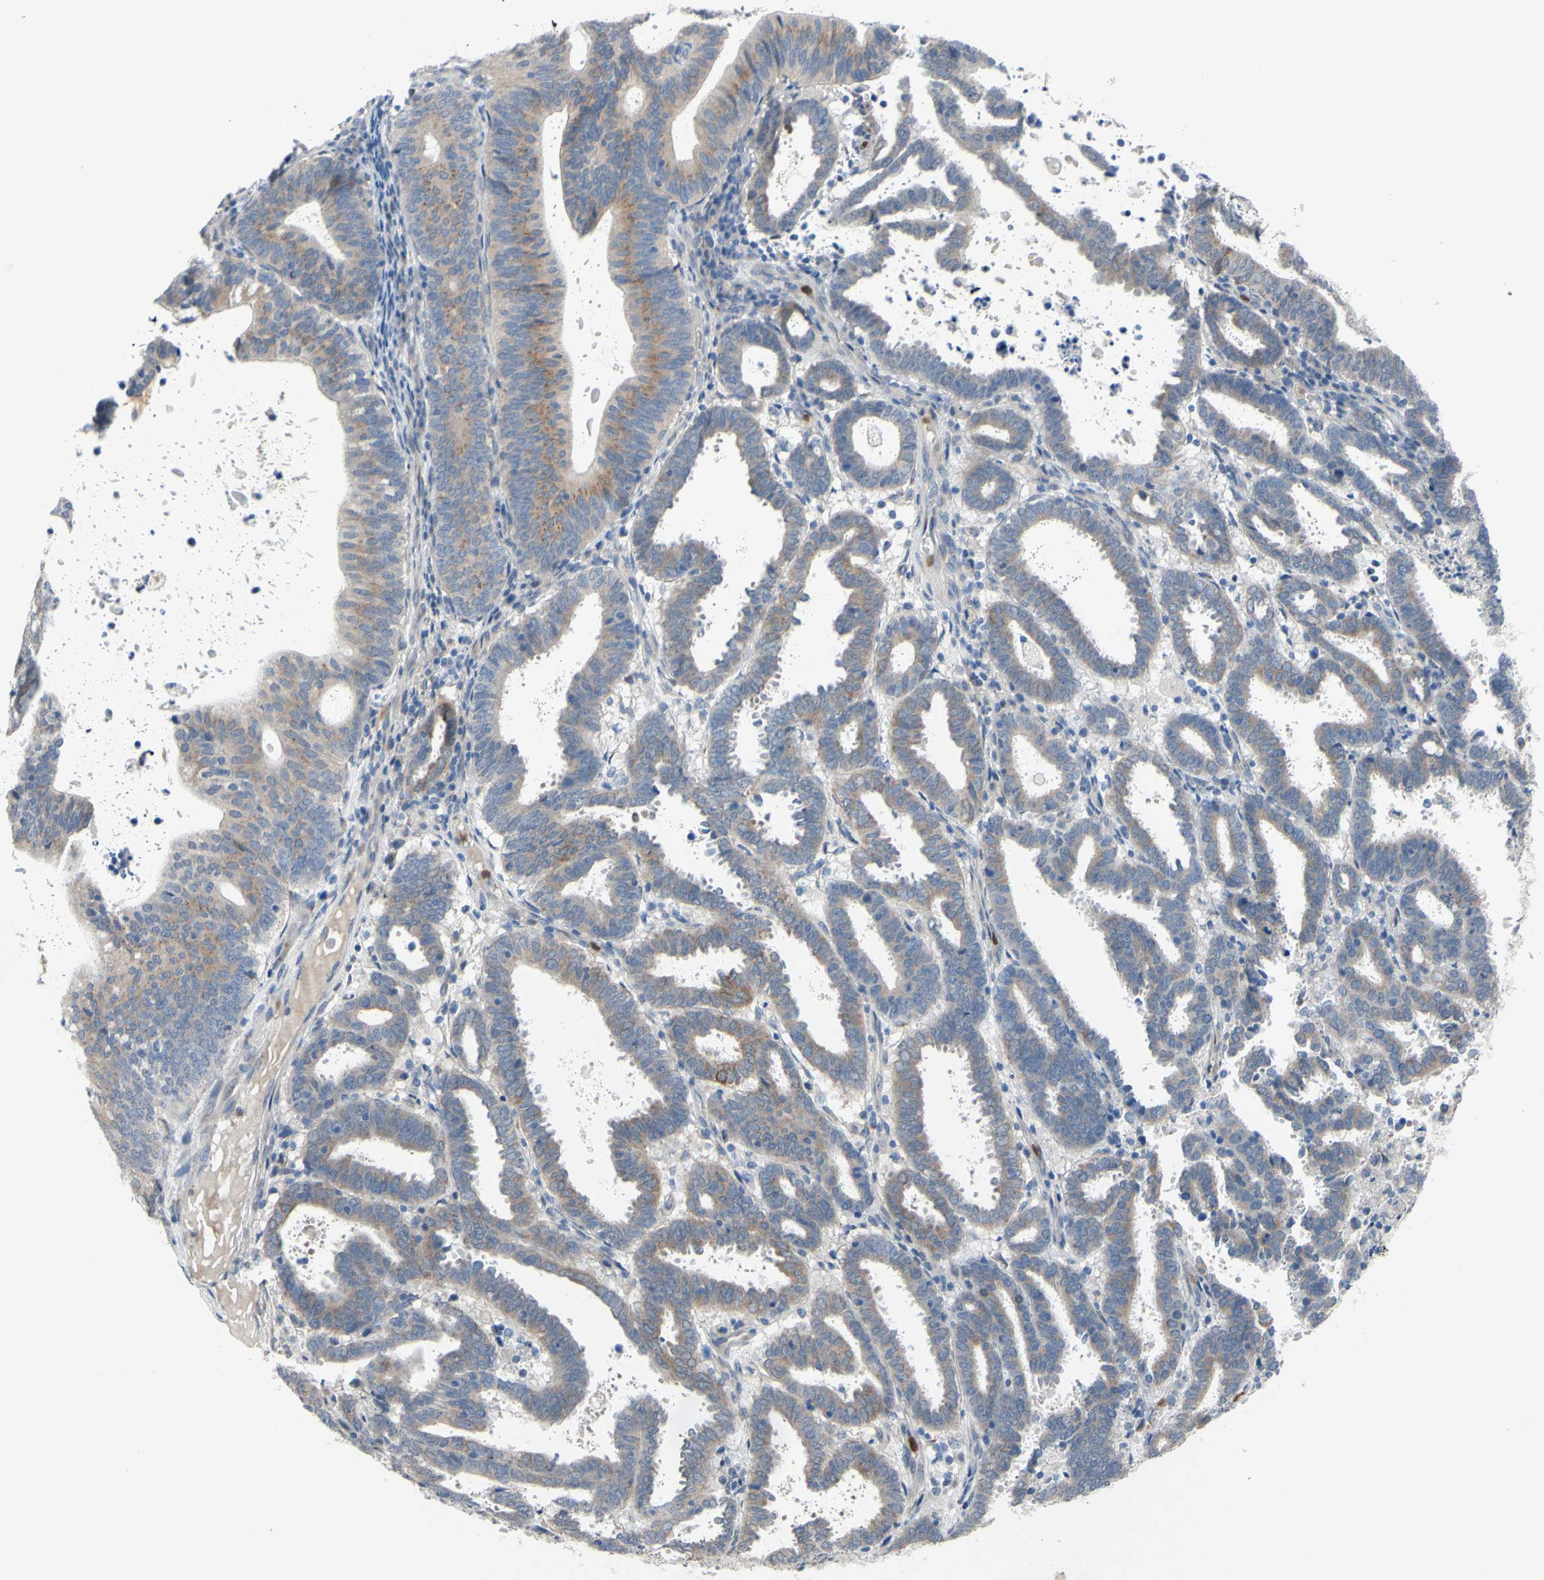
{"staining": {"intensity": "moderate", "quantity": ">75%", "location": "cytoplasmic/membranous"}, "tissue": "endometrial cancer", "cell_type": "Tumor cells", "image_type": "cancer", "snomed": [{"axis": "morphology", "description": "Adenocarcinoma, NOS"}, {"axis": "topography", "description": "Uterus"}], "caption": "Endometrial cancer tissue exhibits moderate cytoplasmic/membranous expression in about >75% of tumor cells, visualized by immunohistochemistry. (IHC, brightfield microscopy, high magnification).", "gene": "GRAMD2B", "patient": {"sex": "female", "age": 83}}